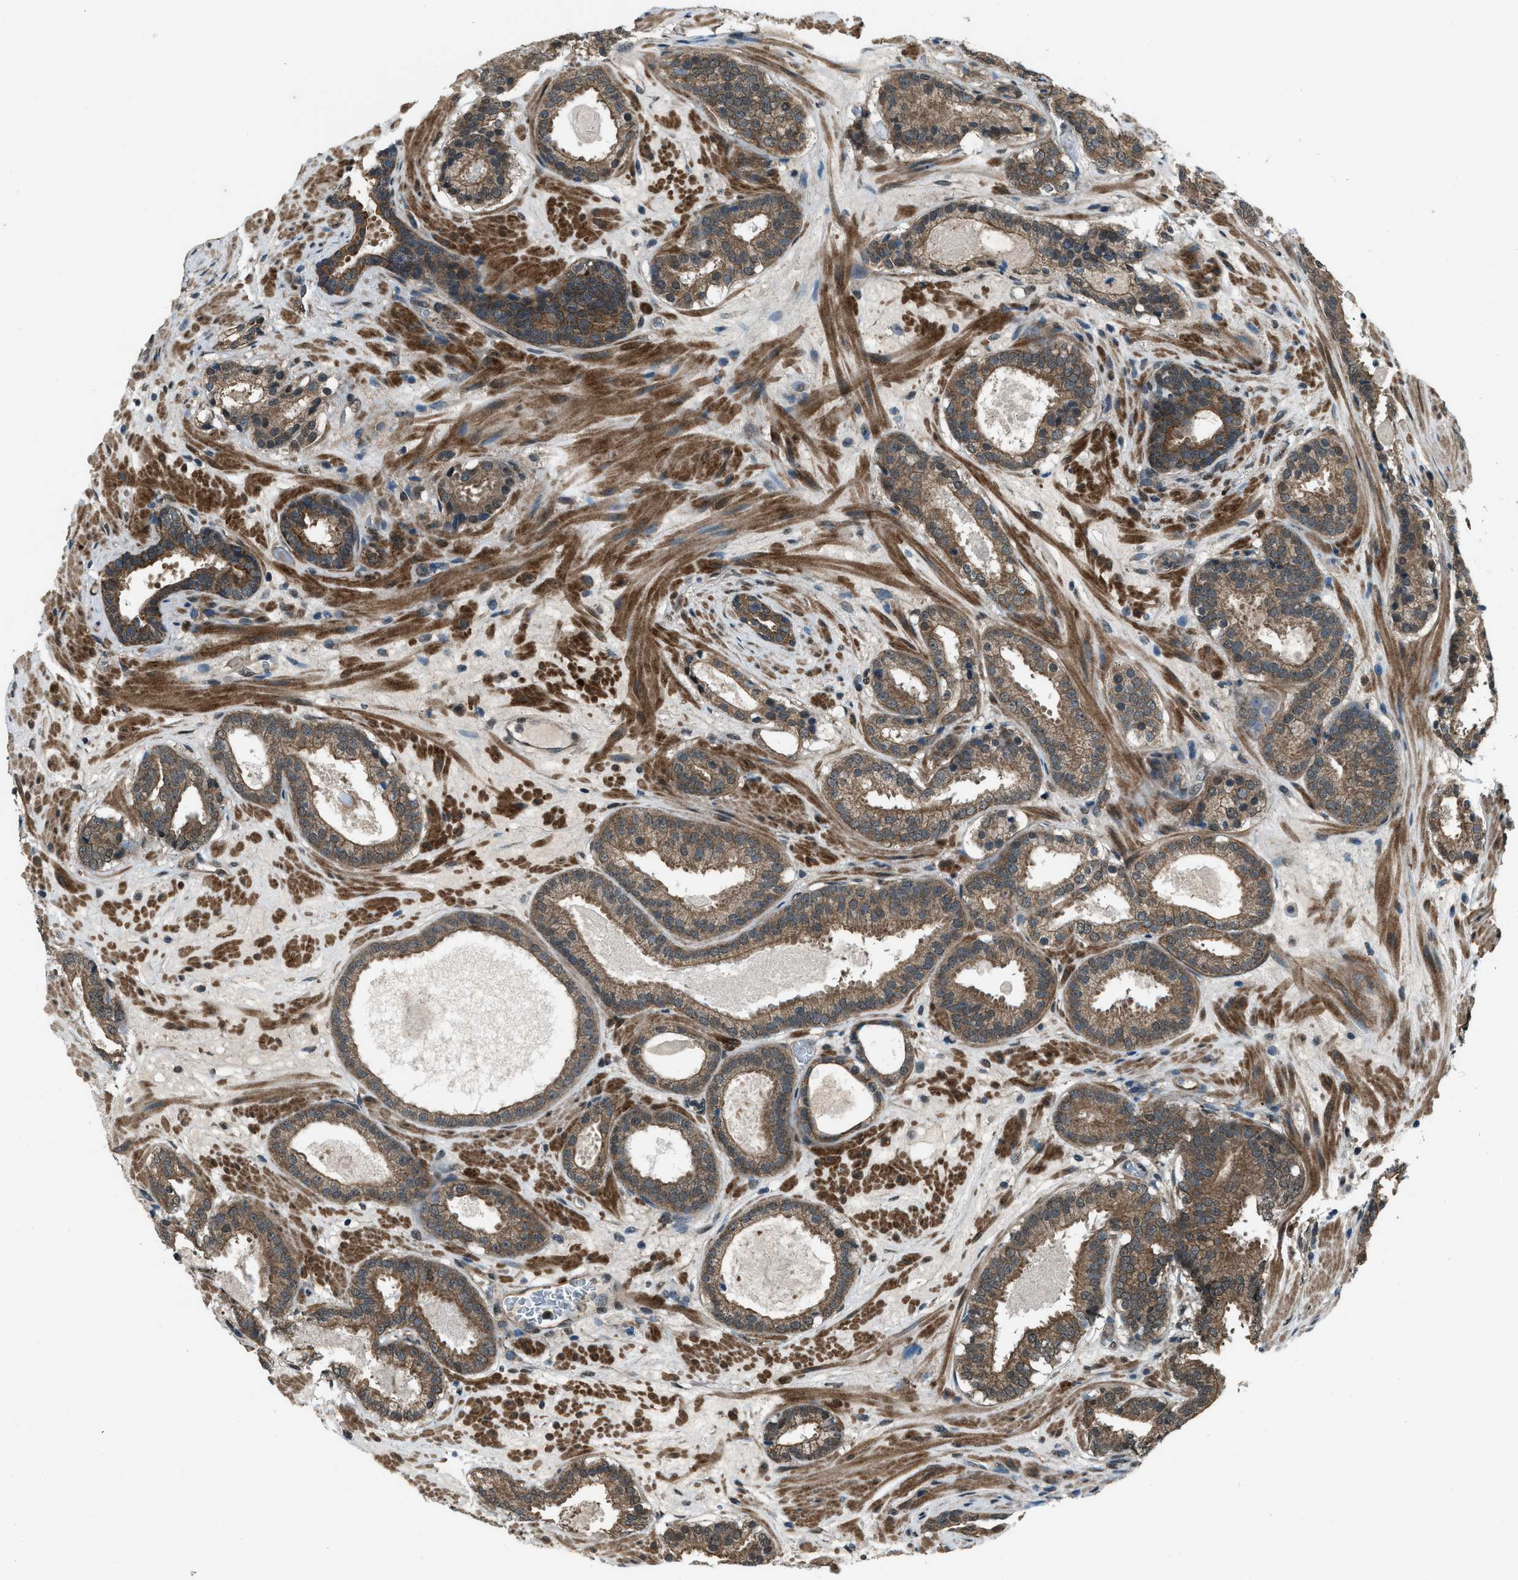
{"staining": {"intensity": "moderate", "quantity": ">75%", "location": "cytoplasmic/membranous"}, "tissue": "prostate cancer", "cell_type": "Tumor cells", "image_type": "cancer", "snomed": [{"axis": "morphology", "description": "Adenocarcinoma, Low grade"}, {"axis": "topography", "description": "Prostate"}], "caption": "An IHC micrograph of neoplastic tissue is shown. Protein staining in brown shows moderate cytoplasmic/membranous positivity in prostate cancer within tumor cells.", "gene": "SVIL", "patient": {"sex": "male", "age": 69}}